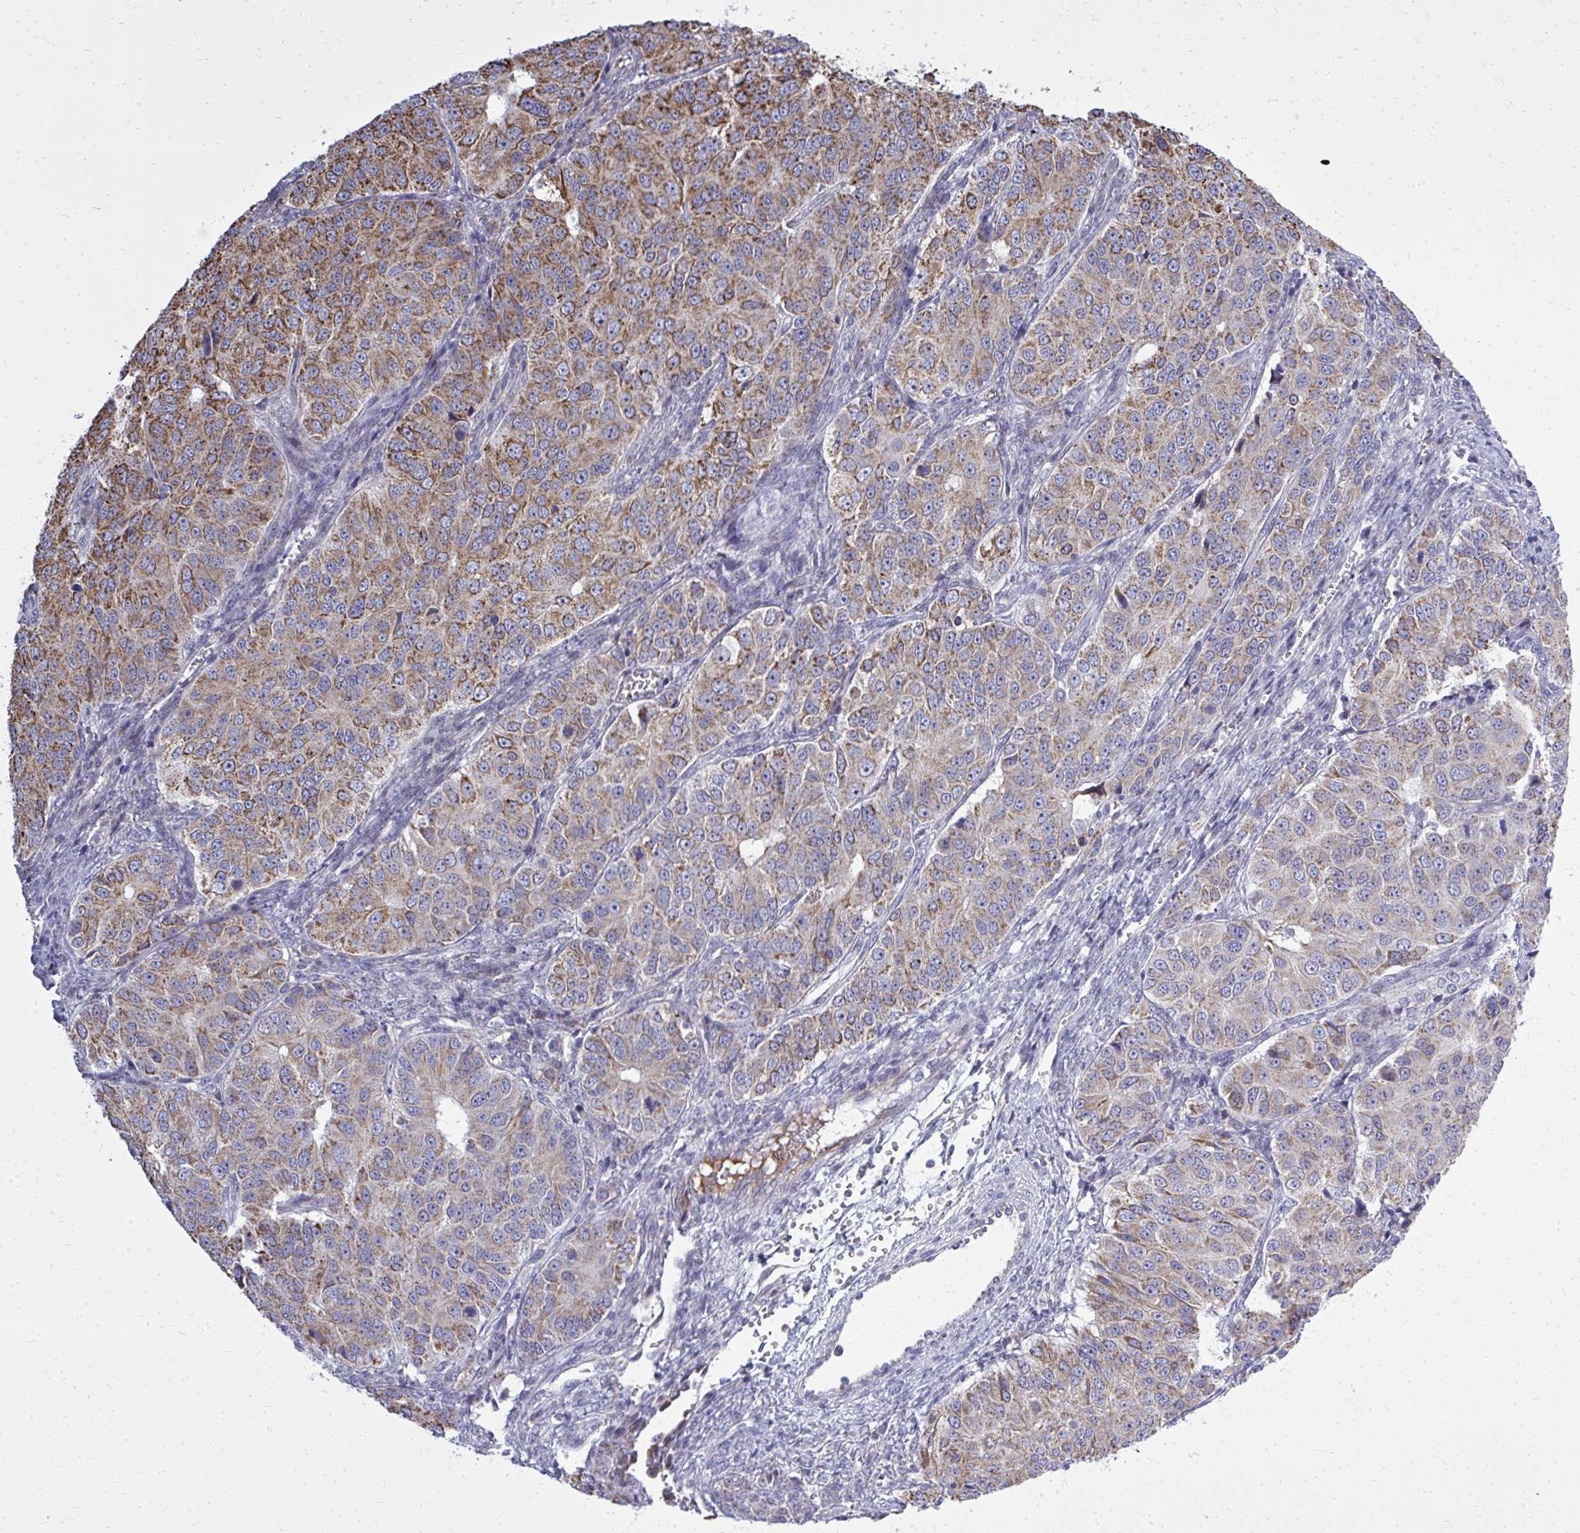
{"staining": {"intensity": "moderate", "quantity": ">75%", "location": "cytoplasmic/membranous"}, "tissue": "ovarian cancer", "cell_type": "Tumor cells", "image_type": "cancer", "snomed": [{"axis": "morphology", "description": "Carcinoma, endometroid"}, {"axis": "topography", "description": "Ovary"}], "caption": "Tumor cells show moderate cytoplasmic/membranous staining in approximately >75% of cells in ovarian cancer.", "gene": "ZNF362", "patient": {"sex": "female", "age": 51}}